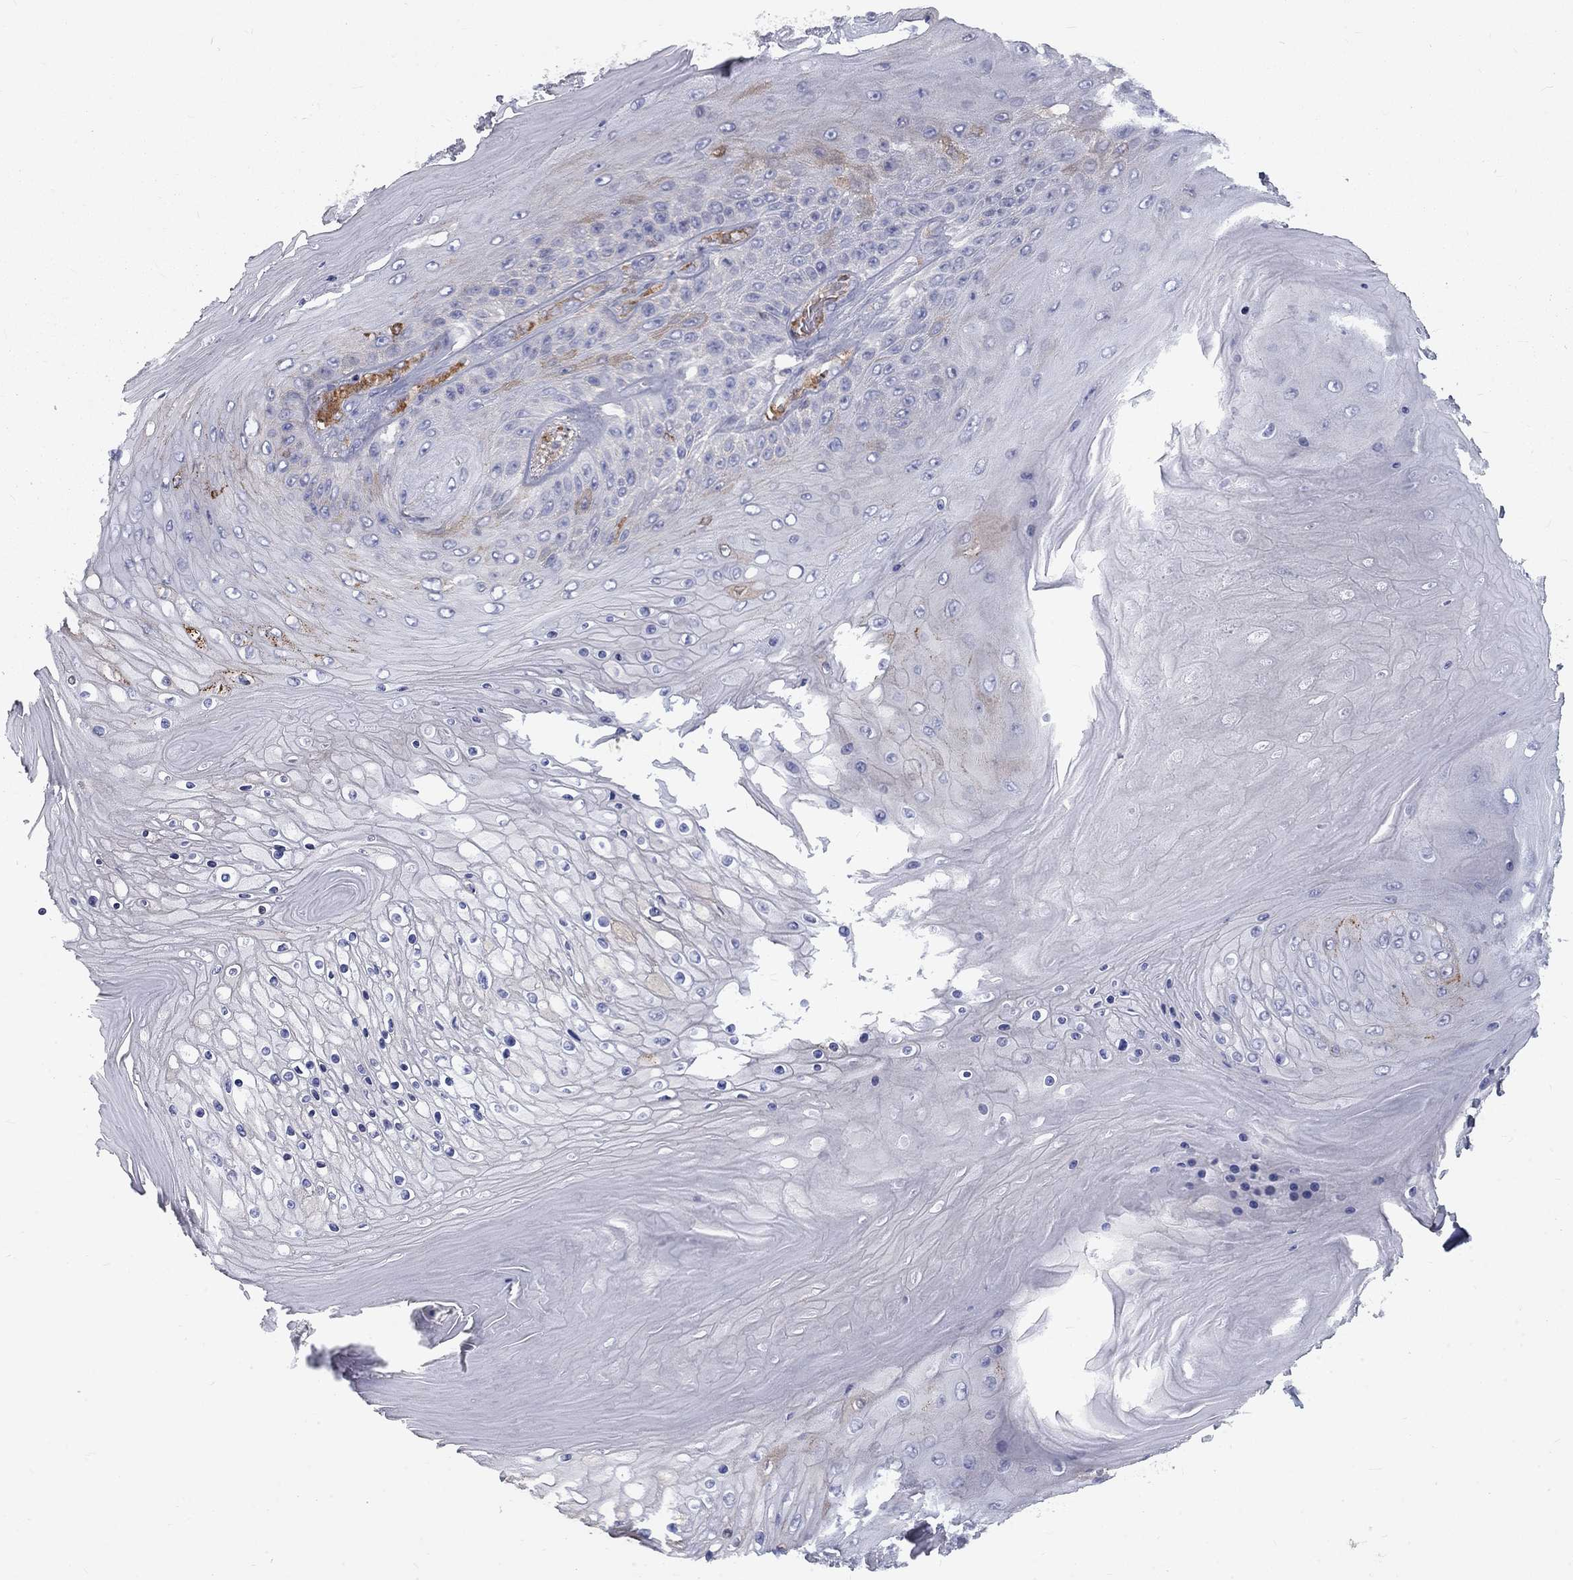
{"staining": {"intensity": "weak", "quantity": "<25%", "location": "cytoplasmic/membranous"}, "tissue": "skin cancer", "cell_type": "Tumor cells", "image_type": "cancer", "snomed": [{"axis": "morphology", "description": "Squamous cell carcinoma, NOS"}, {"axis": "topography", "description": "Skin"}], "caption": "Protein analysis of squamous cell carcinoma (skin) displays no significant expression in tumor cells.", "gene": "EPDR1", "patient": {"sex": "male", "age": 62}}